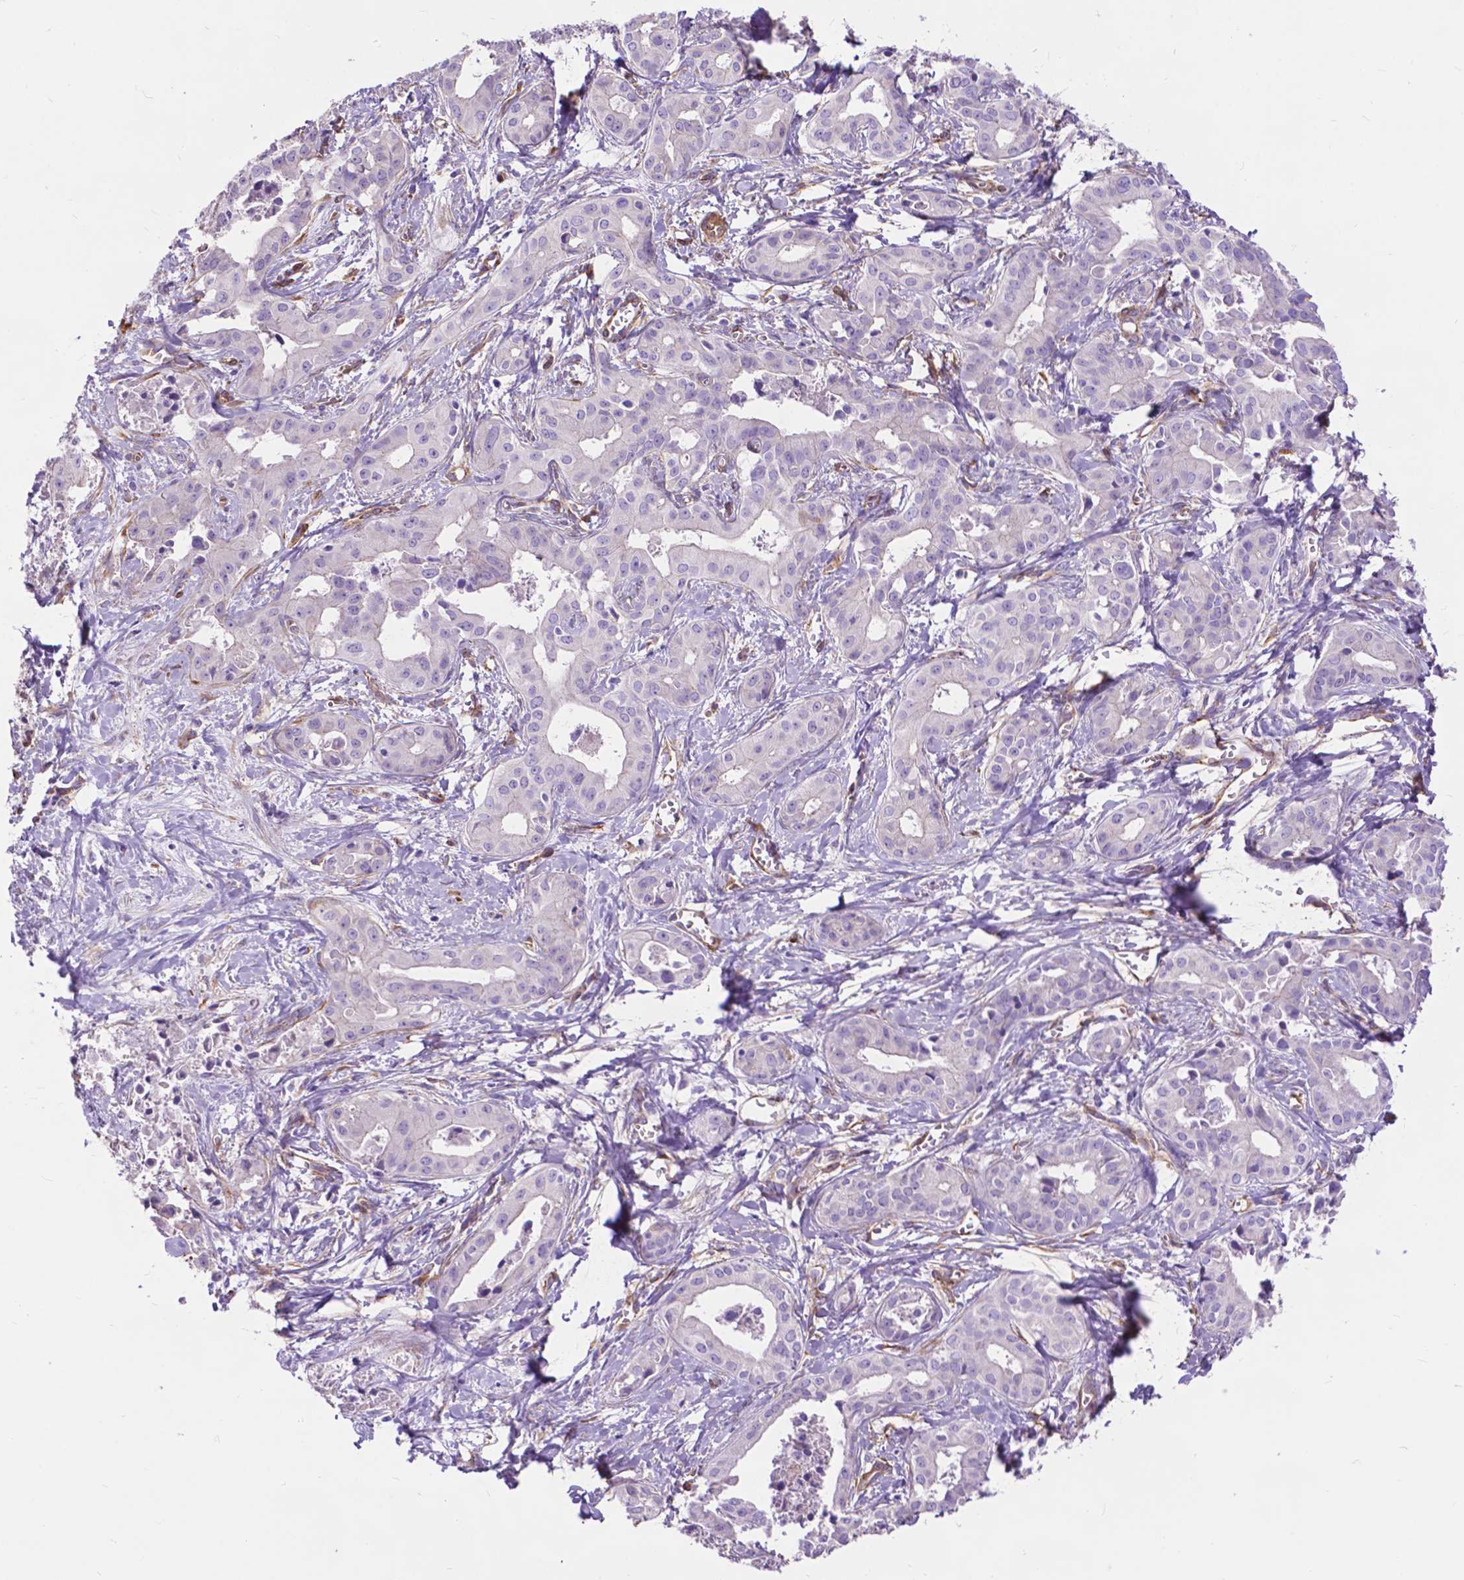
{"staining": {"intensity": "negative", "quantity": "none", "location": "none"}, "tissue": "liver cancer", "cell_type": "Tumor cells", "image_type": "cancer", "snomed": [{"axis": "morphology", "description": "Cholangiocarcinoma"}, {"axis": "topography", "description": "Liver"}], "caption": "Liver cholangiocarcinoma stained for a protein using IHC shows no positivity tumor cells.", "gene": "PCDHA12", "patient": {"sex": "female", "age": 65}}